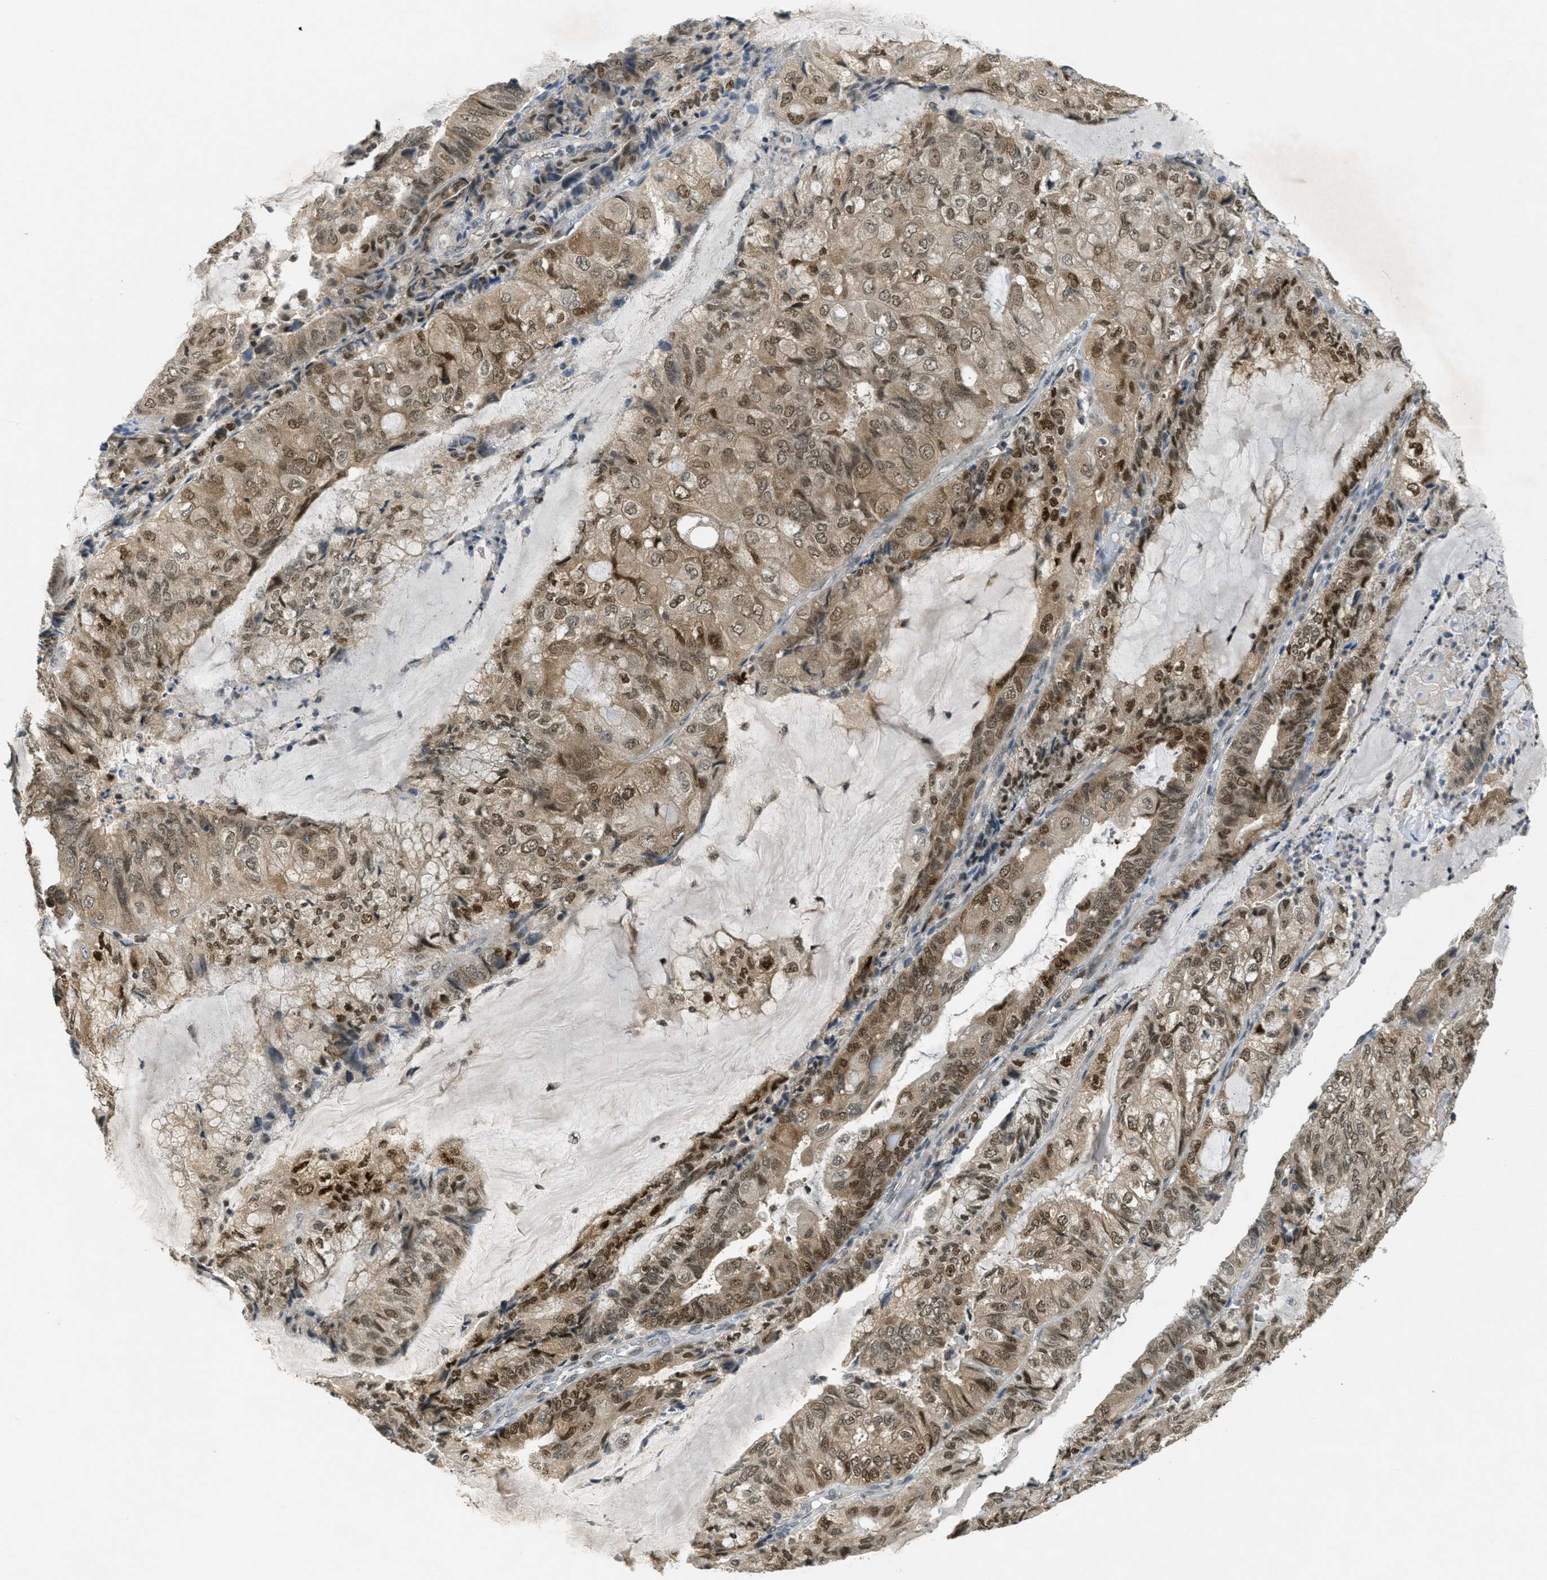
{"staining": {"intensity": "moderate", "quantity": ">75%", "location": "cytoplasmic/membranous,nuclear"}, "tissue": "endometrial cancer", "cell_type": "Tumor cells", "image_type": "cancer", "snomed": [{"axis": "morphology", "description": "Adenocarcinoma, NOS"}, {"axis": "topography", "description": "Endometrium"}], "caption": "A high-resolution micrograph shows immunohistochemistry staining of endometrial cancer (adenocarcinoma), which shows moderate cytoplasmic/membranous and nuclear expression in approximately >75% of tumor cells.", "gene": "DNAJB1", "patient": {"sex": "female", "age": 81}}